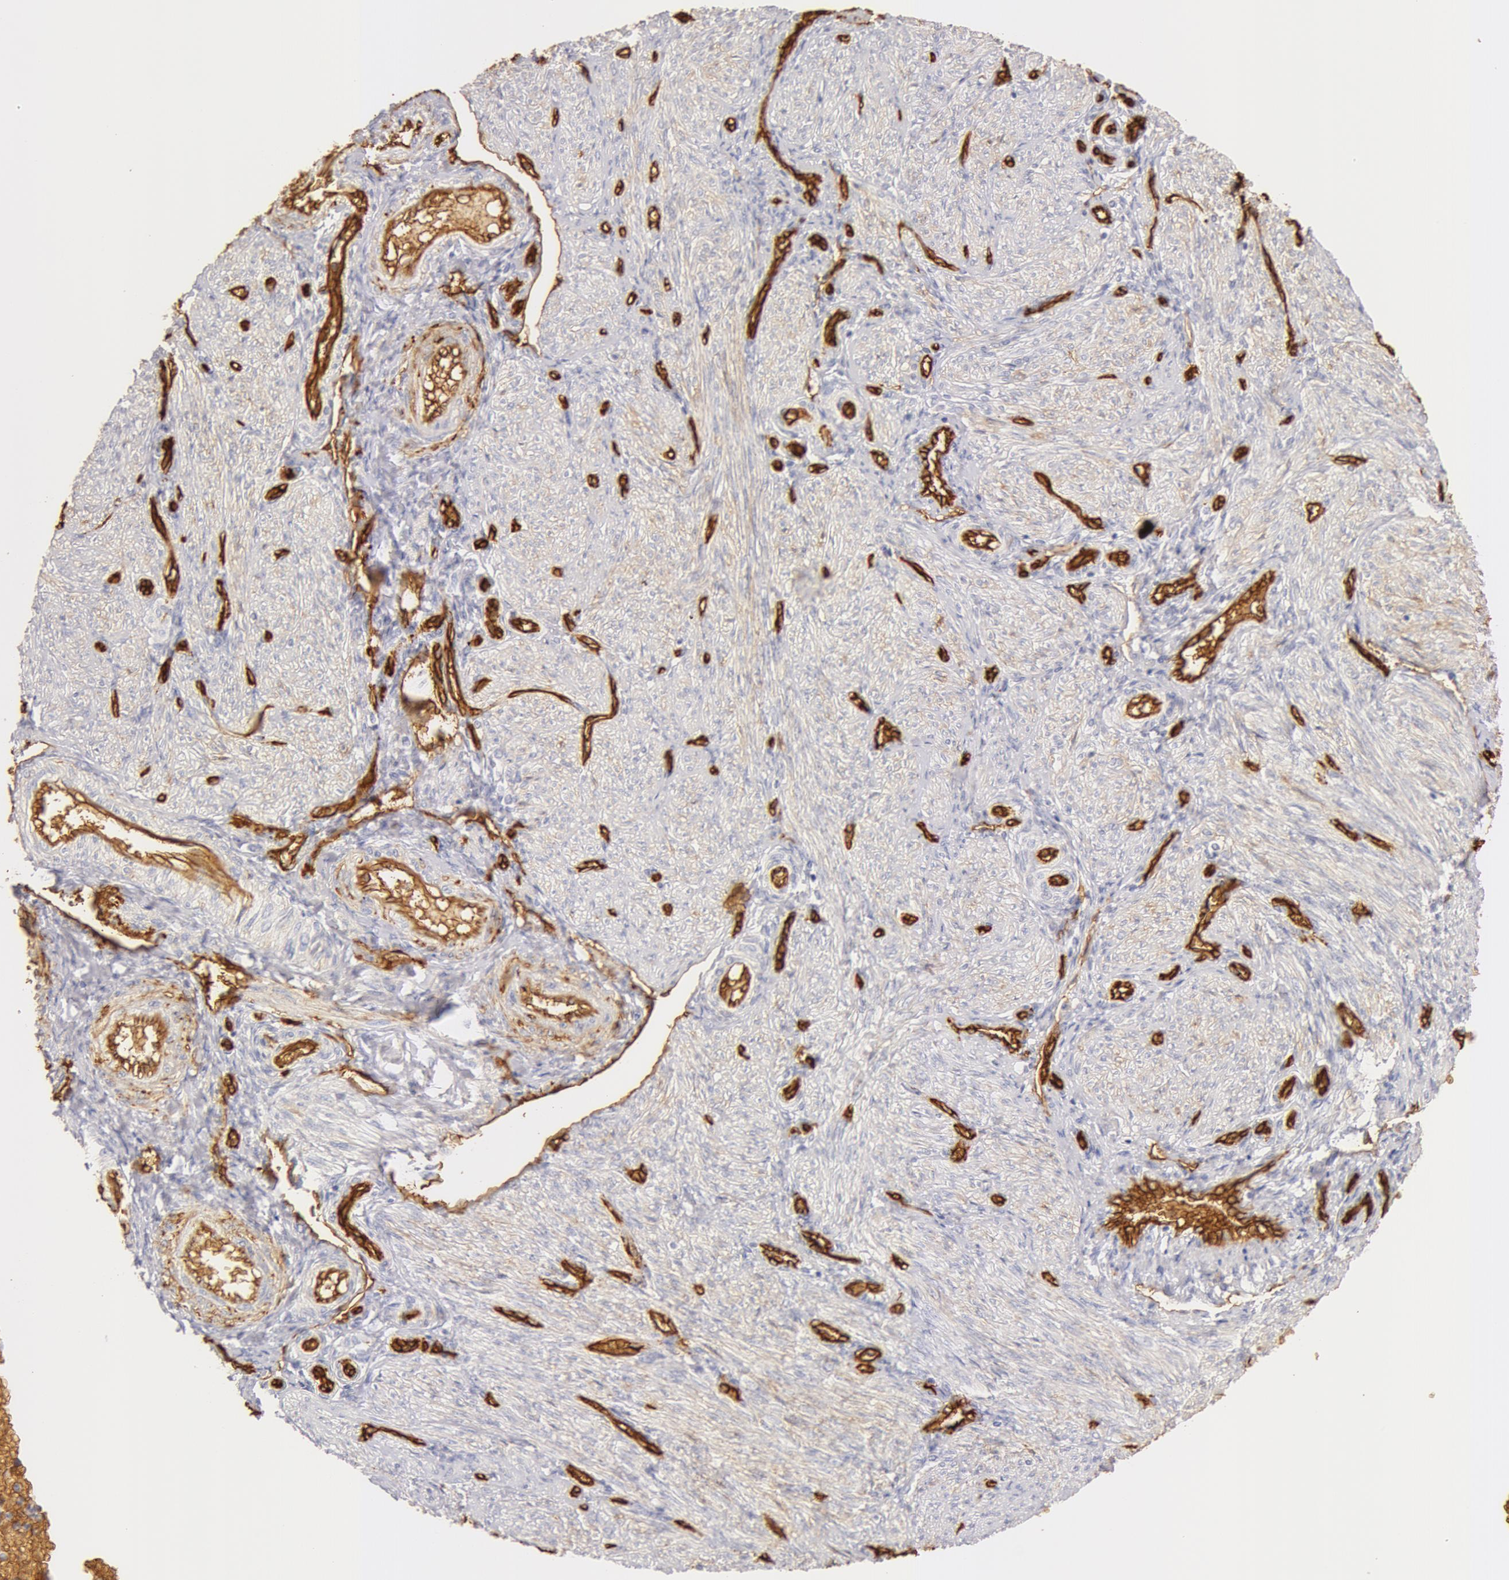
{"staining": {"intensity": "negative", "quantity": "none", "location": "none"}, "tissue": "endometrium", "cell_type": "Cells in endometrial stroma", "image_type": "normal", "snomed": [{"axis": "morphology", "description": "Normal tissue, NOS"}, {"axis": "topography", "description": "Endometrium"}], "caption": "This histopathology image is of unremarkable endometrium stained with immunohistochemistry (IHC) to label a protein in brown with the nuclei are counter-stained blue. There is no positivity in cells in endometrial stroma. The staining was performed using DAB to visualize the protein expression in brown, while the nuclei were stained in blue with hematoxylin (Magnification: 20x).", "gene": "AQP1", "patient": {"sex": "female", "age": 36}}